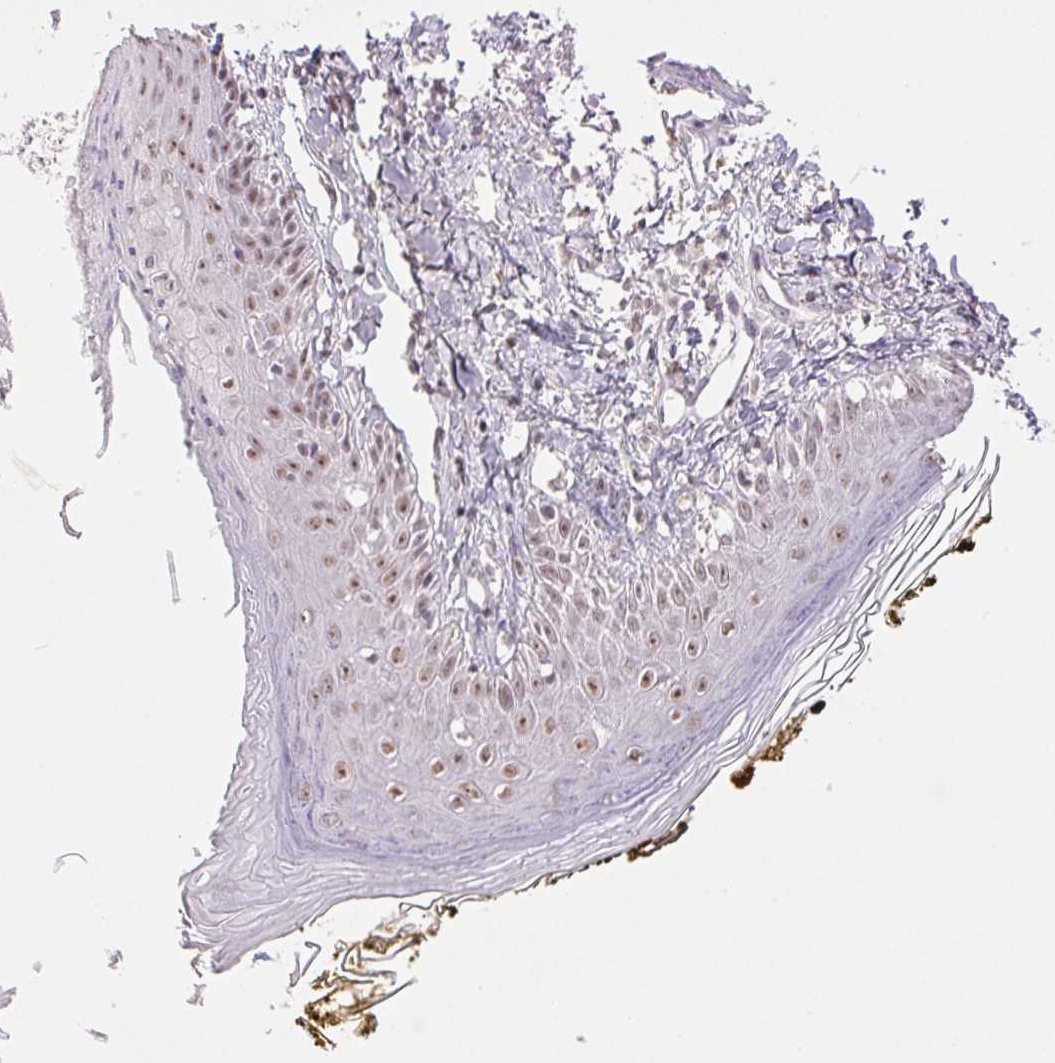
{"staining": {"intensity": "negative", "quantity": "none", "location": "none"}, "tissue": "skin", "cell_type": "Fibroblasts", "image_type": "normal", "snomed": [{"axis": "morphology", "description": "Normal tissue, NOS"}, {"axis": "topography", "description": "Skin"}], "caption": "An IHC histopathology image of normal skin is shown. There is no staining in fibroblasts of skin.", "gene": "PRPF18", "patient": {"sex": "male", "age": 76}}